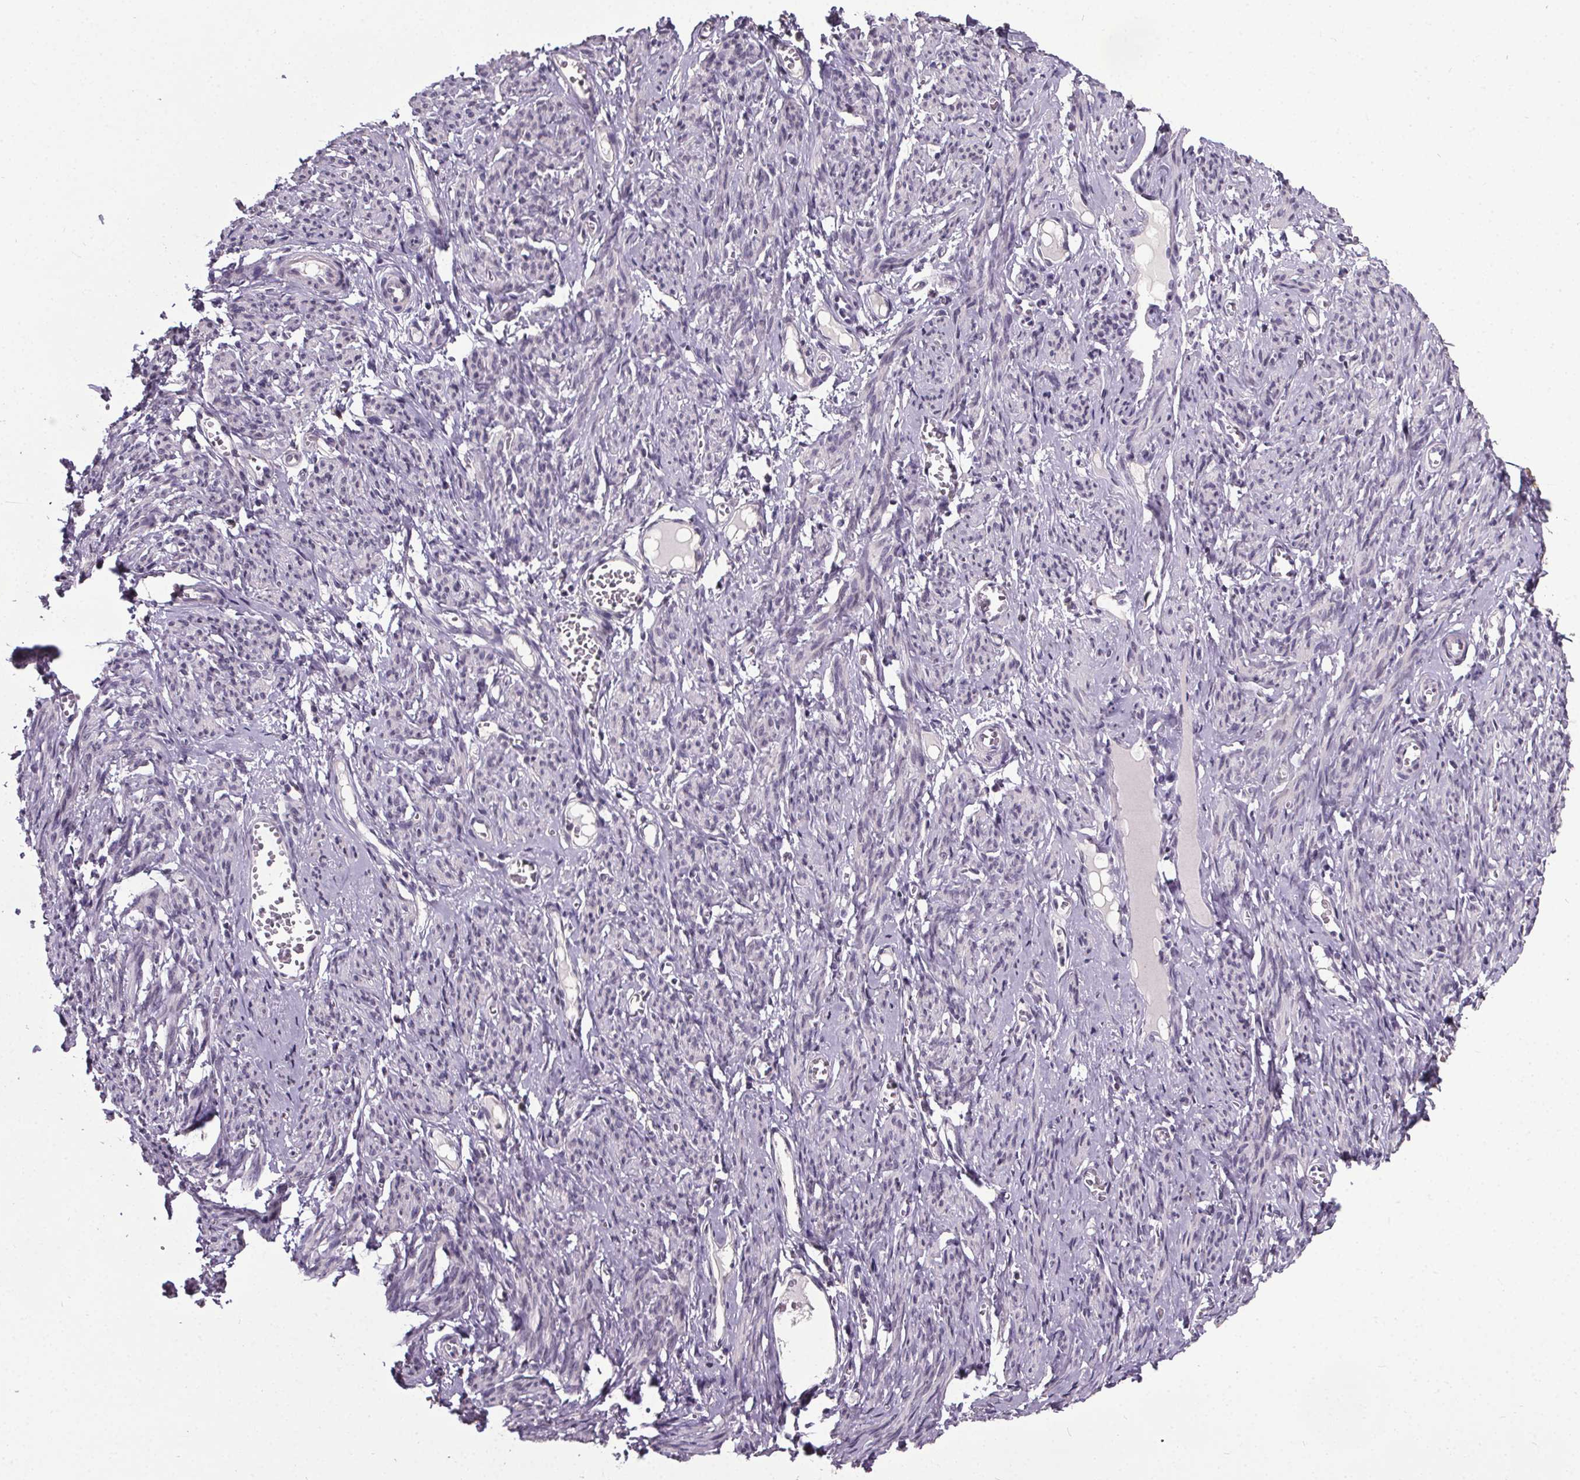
{"staining": {"intensity": "negative", "quantity": "none", "location": "none"}, "tissue": "smooth muscle", "cell_type": "Smooth muscle cells", "image_type": "normal", "snomed": [{"axis": "morphology", "description": "Normal tissue, NOS"}, {"axis": "topography", "description": "Smooth muscle"}], "caption": "The immunohistochemistry (IHC) image has no significant positivity in smooth muscle cells of smooth muscle.", "gene": "NKX6", "patient": {"sex": "female", "age": 65}}